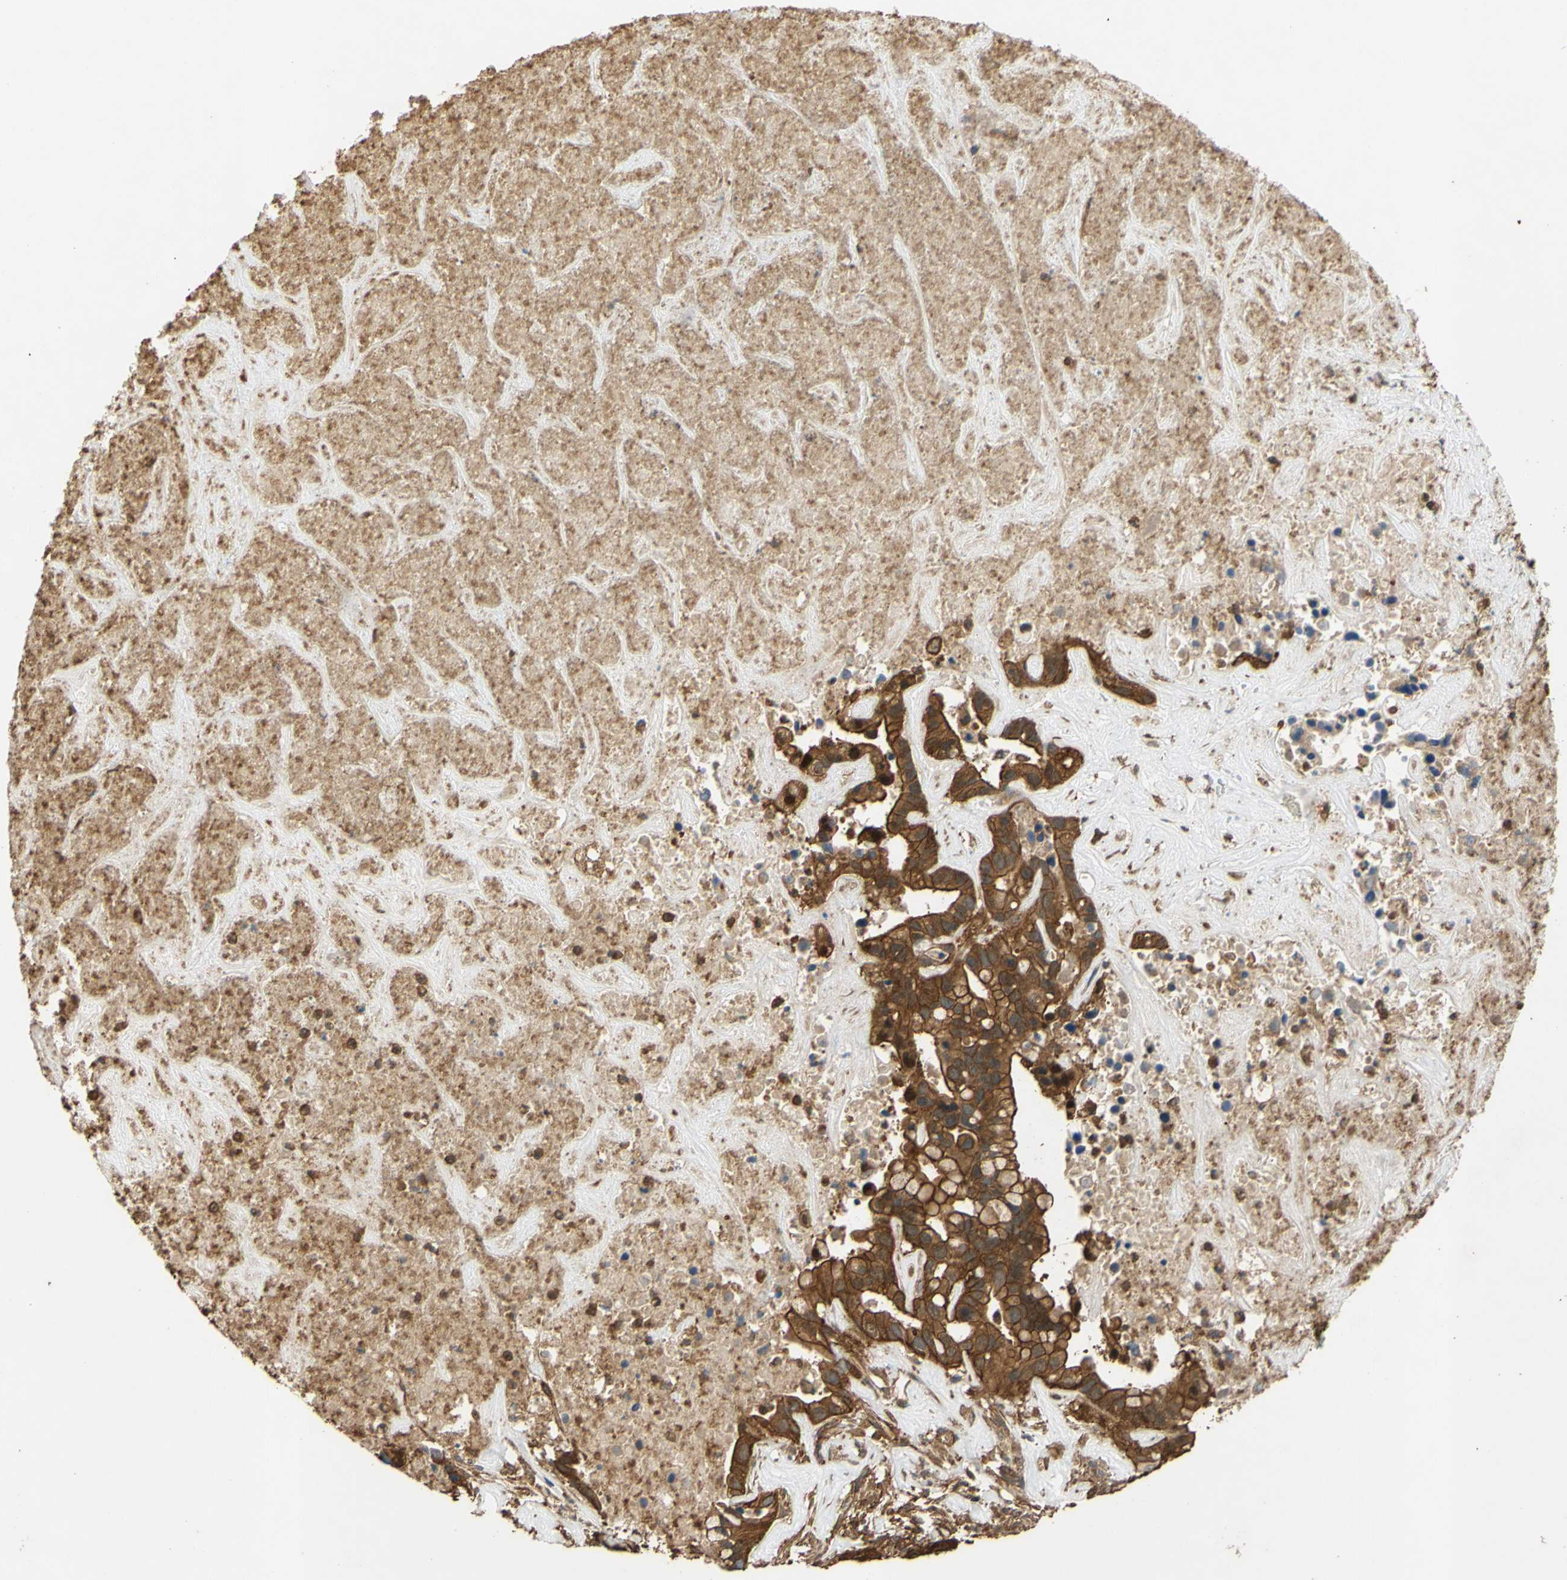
{"staining": {"intensity": "strong", "quantity": ">75%", "location": "cytoplasmic/membranous"}, "tissue": "liver cancer", "cell_type": "Tumor cells", "image_type": "cancer", "snomed": [{"axis": "morphology", "description": "Cholangiocarcinoma"}, {"axis": "topography", "description": "Liver"}], "caption": "There is high levels of strong cytoplasmic/membranous expression in tumor cells of liver cancer (cholangiocarcinoma), as demonstrated by immunohistochemical staining (brown color).", "gene": "CTTN", "patient": {"sex": "female", "age": 65}}